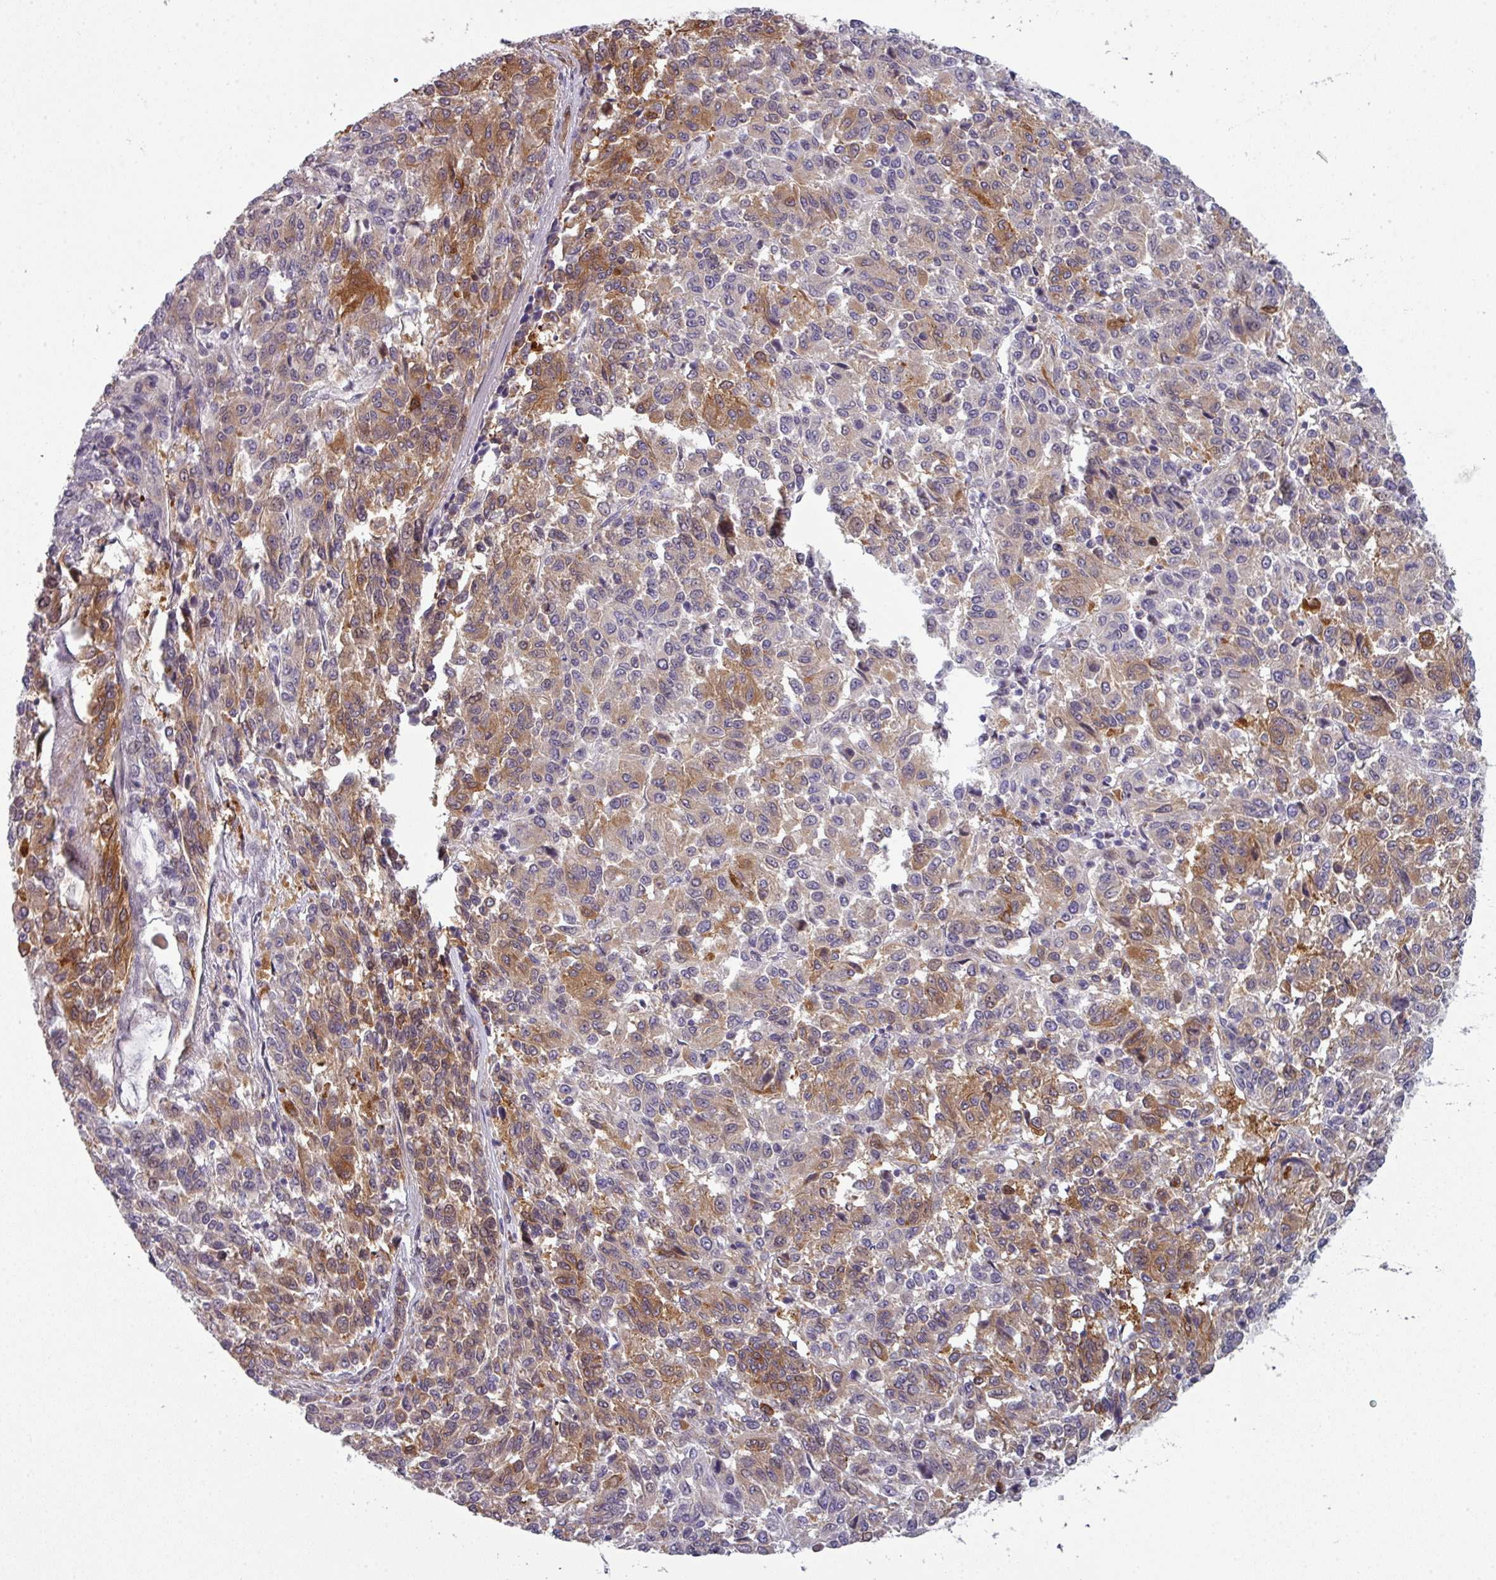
{"staining": {"intensity": "moderate", "quantity": "25%-75%", "location": "cytoplasmic/membranous"}, "tissue": "melanoma", "cell_type": "Tumor cells", "image_type": "cancer", "snomed": [{"axis": "morphology", "description": "Malignant melanoma, Metastatic site"}, {"axis": "topography", "description": "Lung"}], "caption": "Immunohistochemistry (IHC) histopathology image of neoplastic tissue: human melanoma stained using immunohistochemistry (IHC) shows medium levels of moderate protein expression localized specifically in the cytoplasmic/membranous of tumor cells, appearing as a cytoplasmic/membranous brown color.", "gene": "PRAMEF12", "patient": {"sex": "male", "age": 64}}